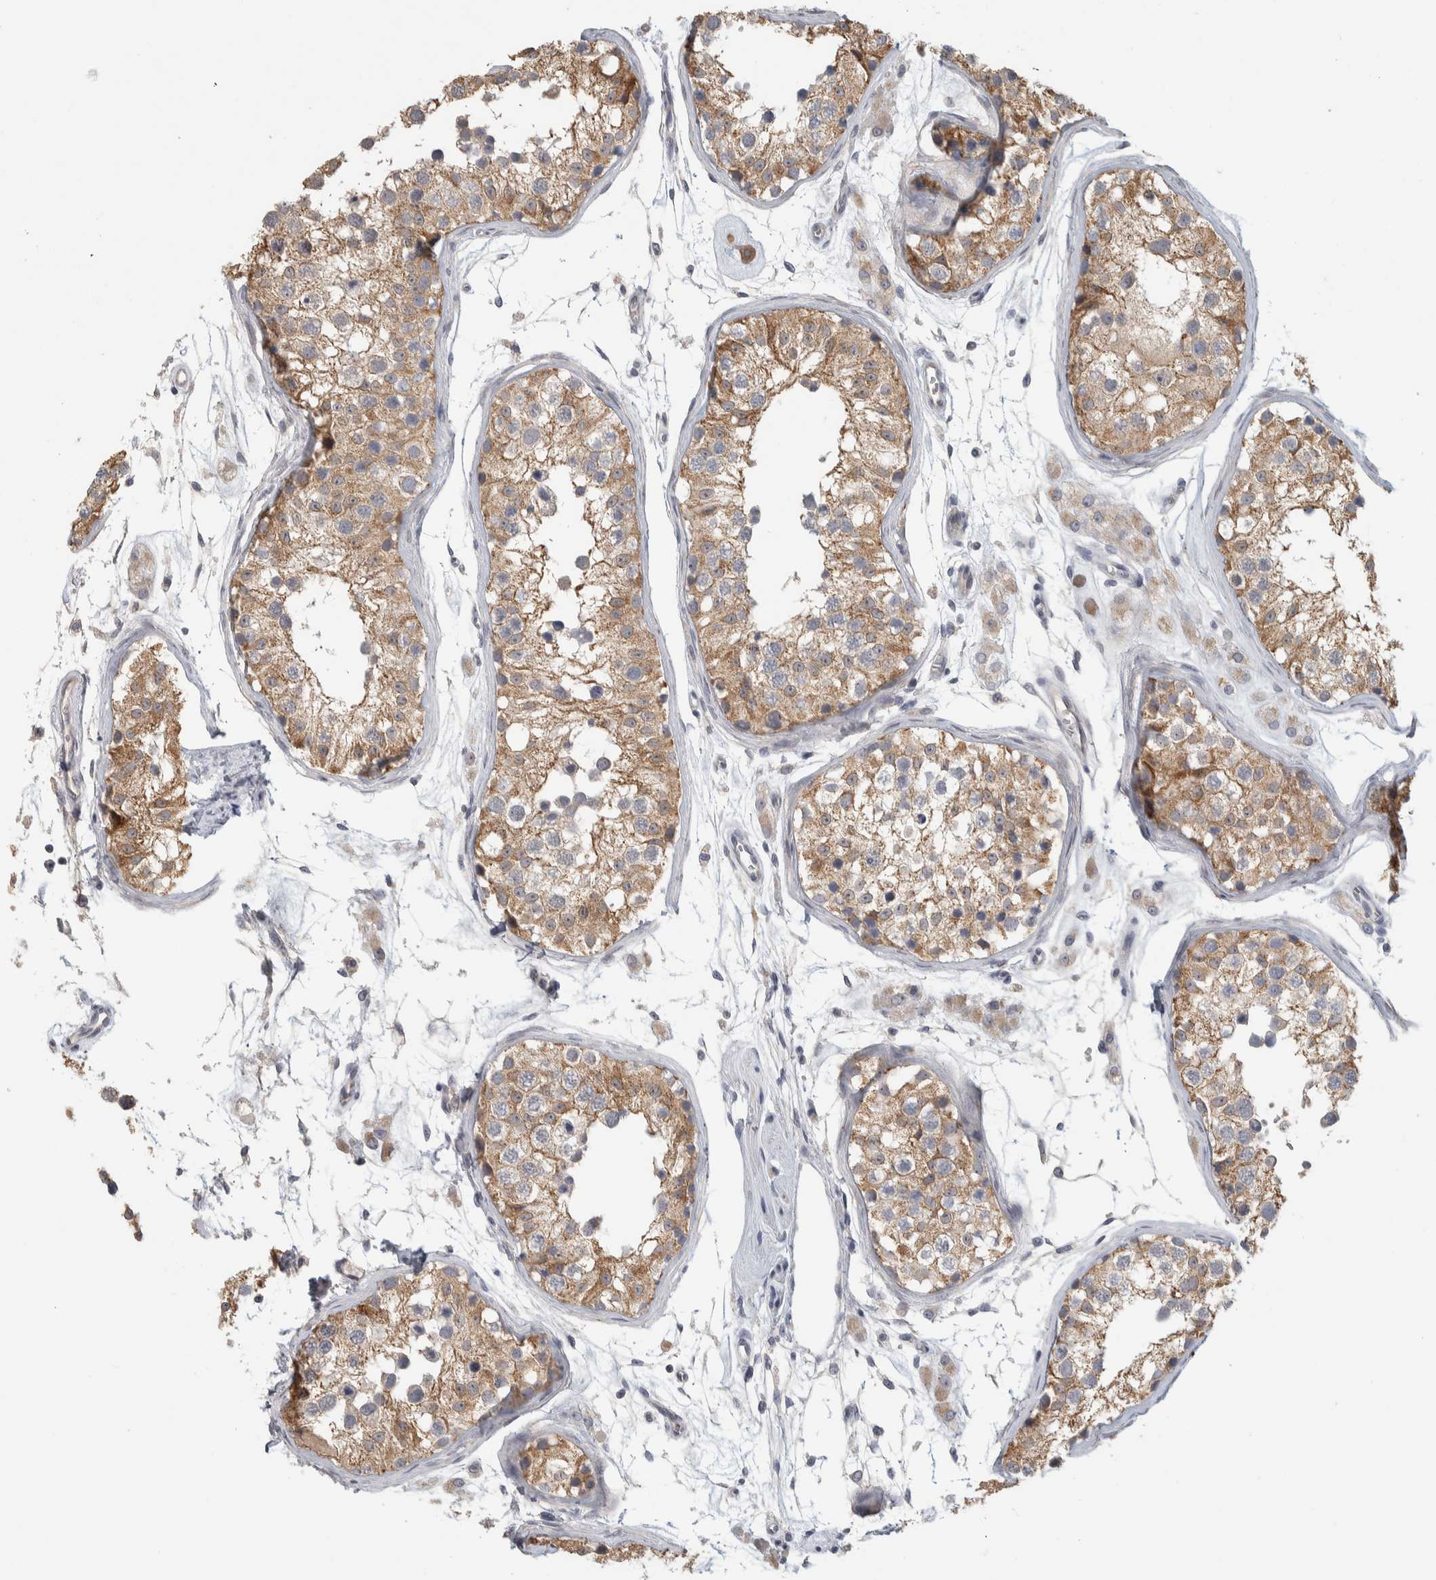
{"staining": {"intensity": "moderate", "quantity": ">75%", "location": "cytoplasmic/membranous"}, "tissue": "testis", "cell_type": "Cells in seminiferous ducts", "image_type": "normal", "snomed": [{"axis": "morphology", "description": "Normal tissue, NOS"}, {"axis": "morphology", "description": "Adenocarcinoma, metastatic, NOS"}, {"axis": "topography", "description": "Testis"}], "caption": "DAB (3,3'-diaminobenzidine) immunohistochemical staining of unremarkable testis displays moderate cytoplasmic/membranous protein positivity in approximately >75% of cells in seminiferous ducts. Using DAB (brown) and hematoxylin (blue) stains, captured at high magnification using brightfield microscopy.", "gene": "DCXR", "patient": {"sex": "male", "age": 26}}